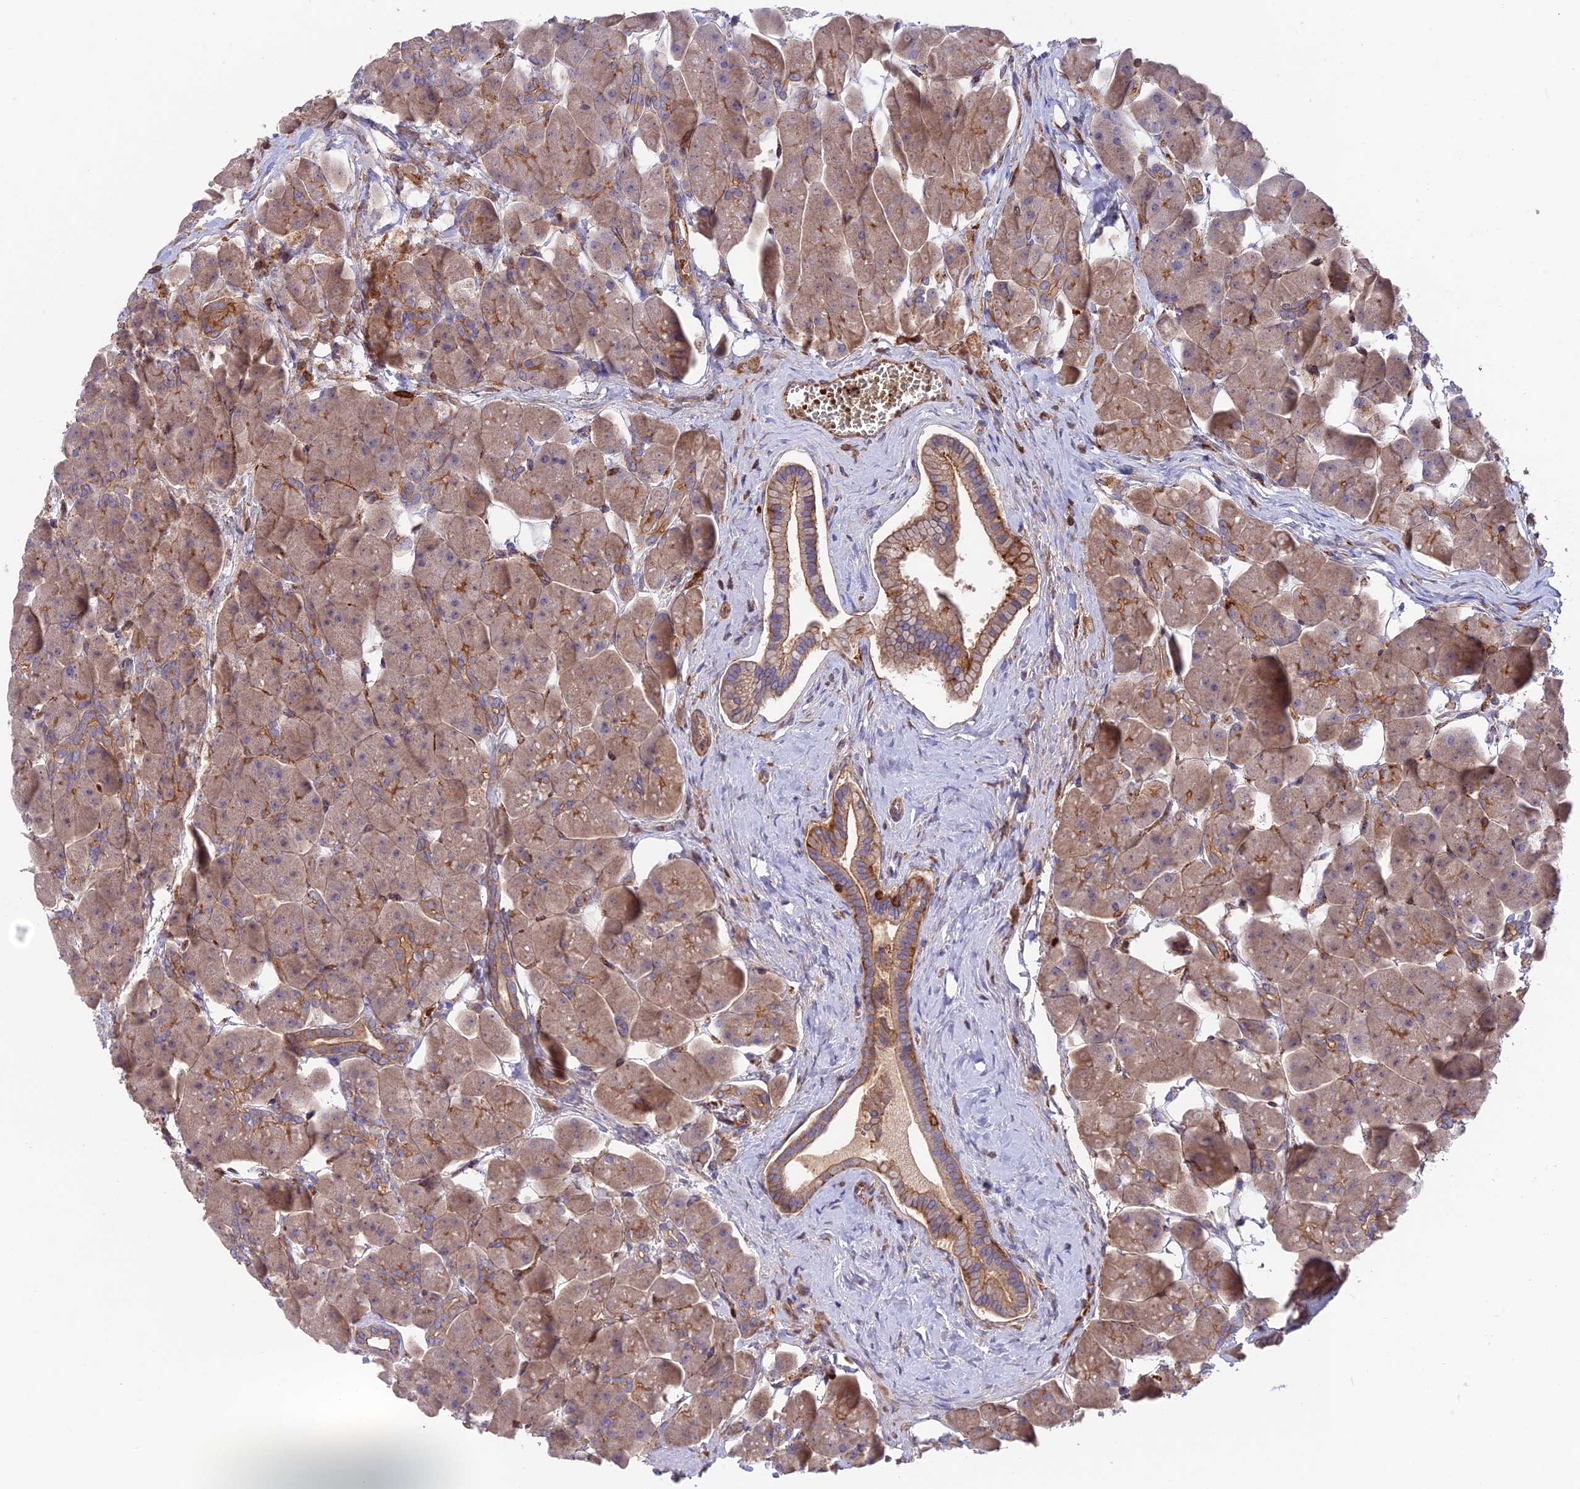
{"staining": {"intensity": "moderate", "quantity": "25%-75%", "location": "cytoplasmic/membranous"}, "tissue": "pancreas", "cell_type": "Exocrine glandular cells", "image_type": "normal", "snomed": [{"axis": "morphology", "description": "Normal tissue, NOS"}, {"axis": "topography", "description": "Pancreas"}], "caption": "A high-resolution micrograph shows IHC staining of benign pancreas, which shows moderate cytoplasmic/membranous positivity in about 25%-75% of exocrine glandular cells.", "gene": "CPNE7", "patient": {"sex": "male", "age": 66}}